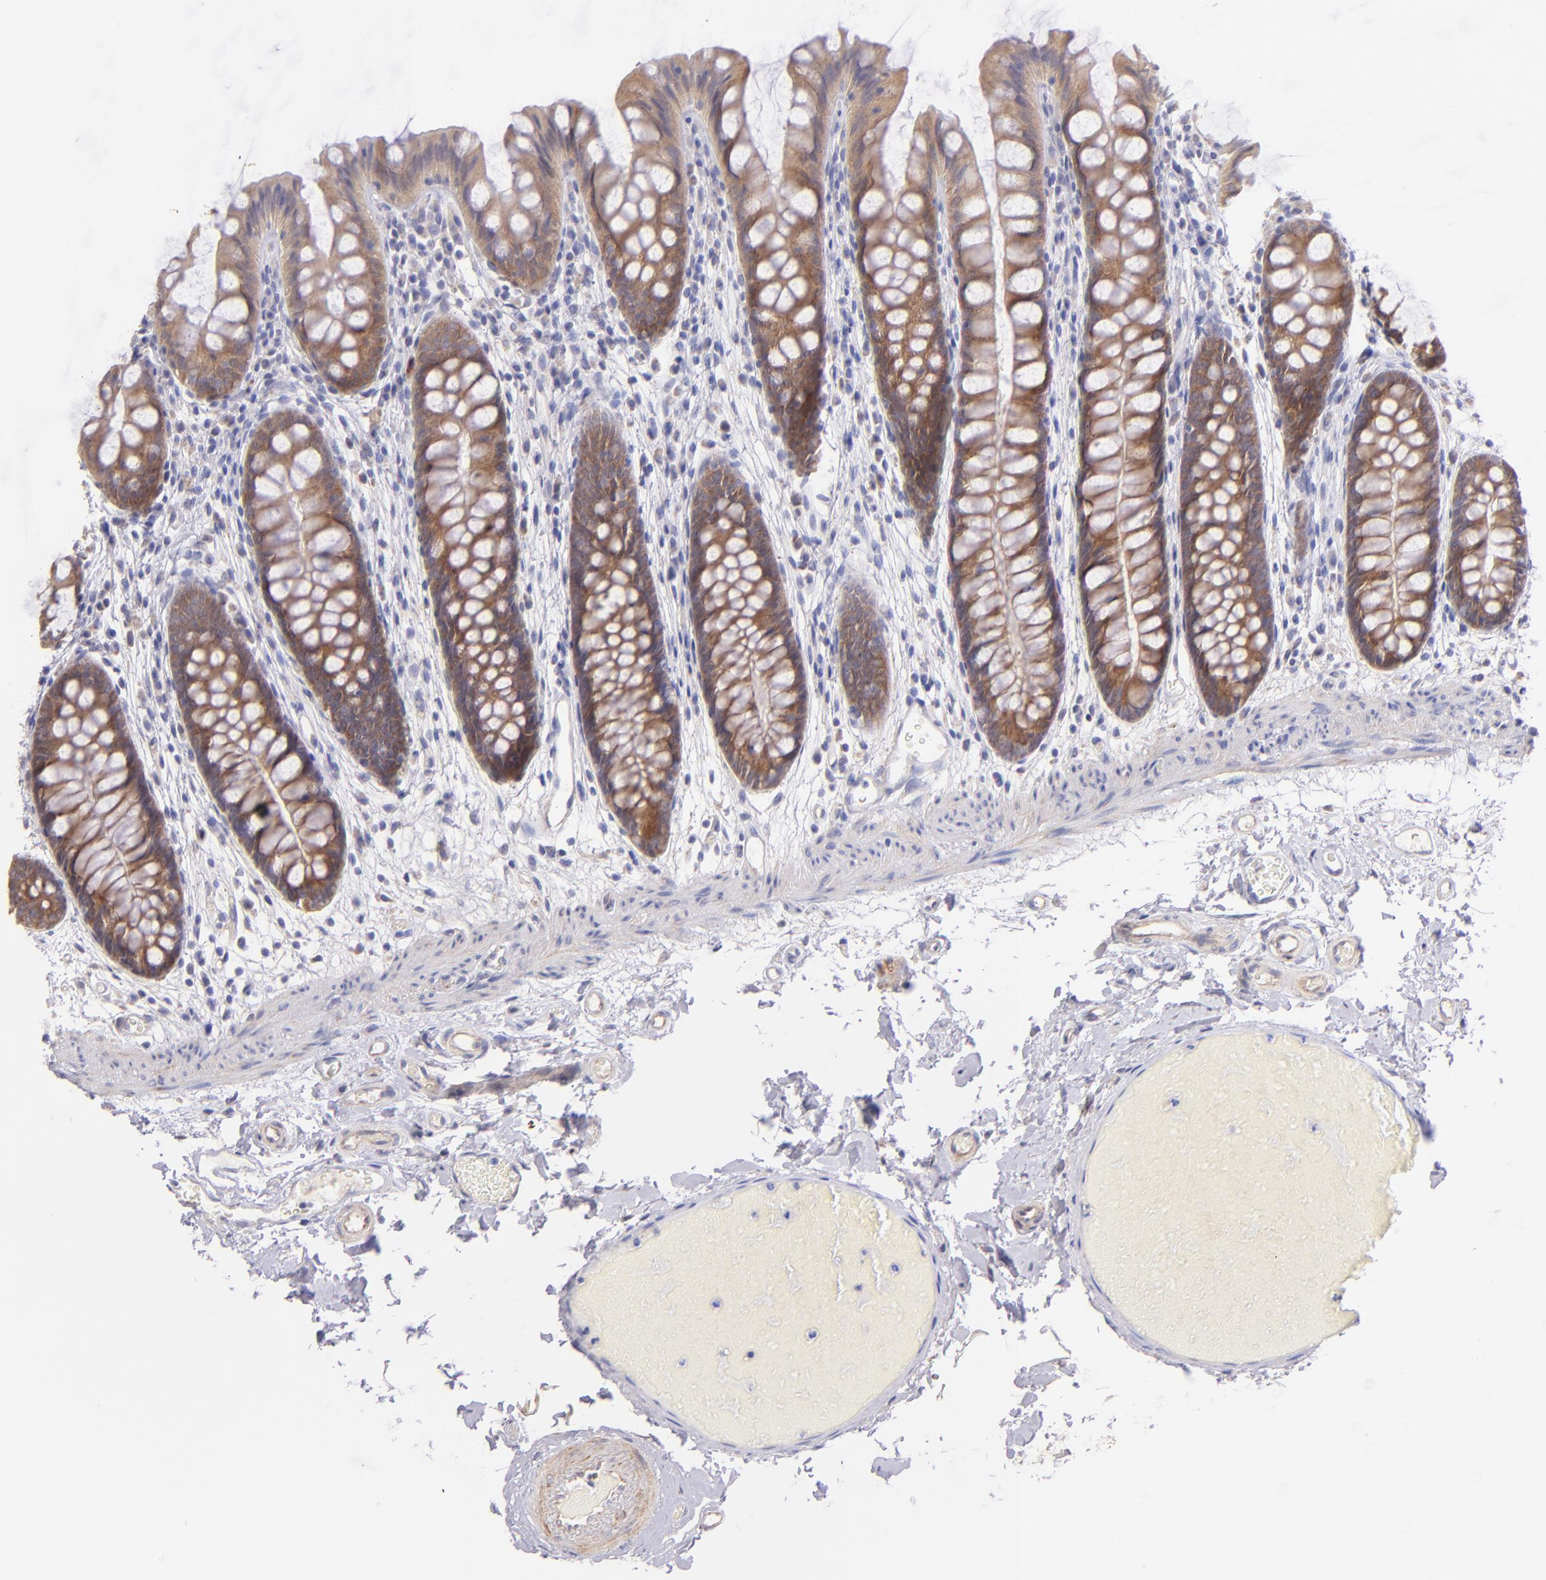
{"staining": {"intensity": "weak", "quantity": ">75%", "location": "cytoplasmic/membranous"}, "tissue": "colon", "cell_type": "Endothelial cells", "image_type": "normal", "snomed": [{"axis": "morphology", "description": "Normal tissue, NOS"}, {"axis": "topography", "description": "Smooth muscle"}, {"axis": "topography", "description": "Colon"}], "caption": "This histopathology image displays immunohistochemistry (IHC) staining of normal colon, with low weak cytoplasmic/membranous positivity in approximately >75% of endothelial cells.", "gene": "SH2D4A", "patient": {"sex": "male", "age": 67}}